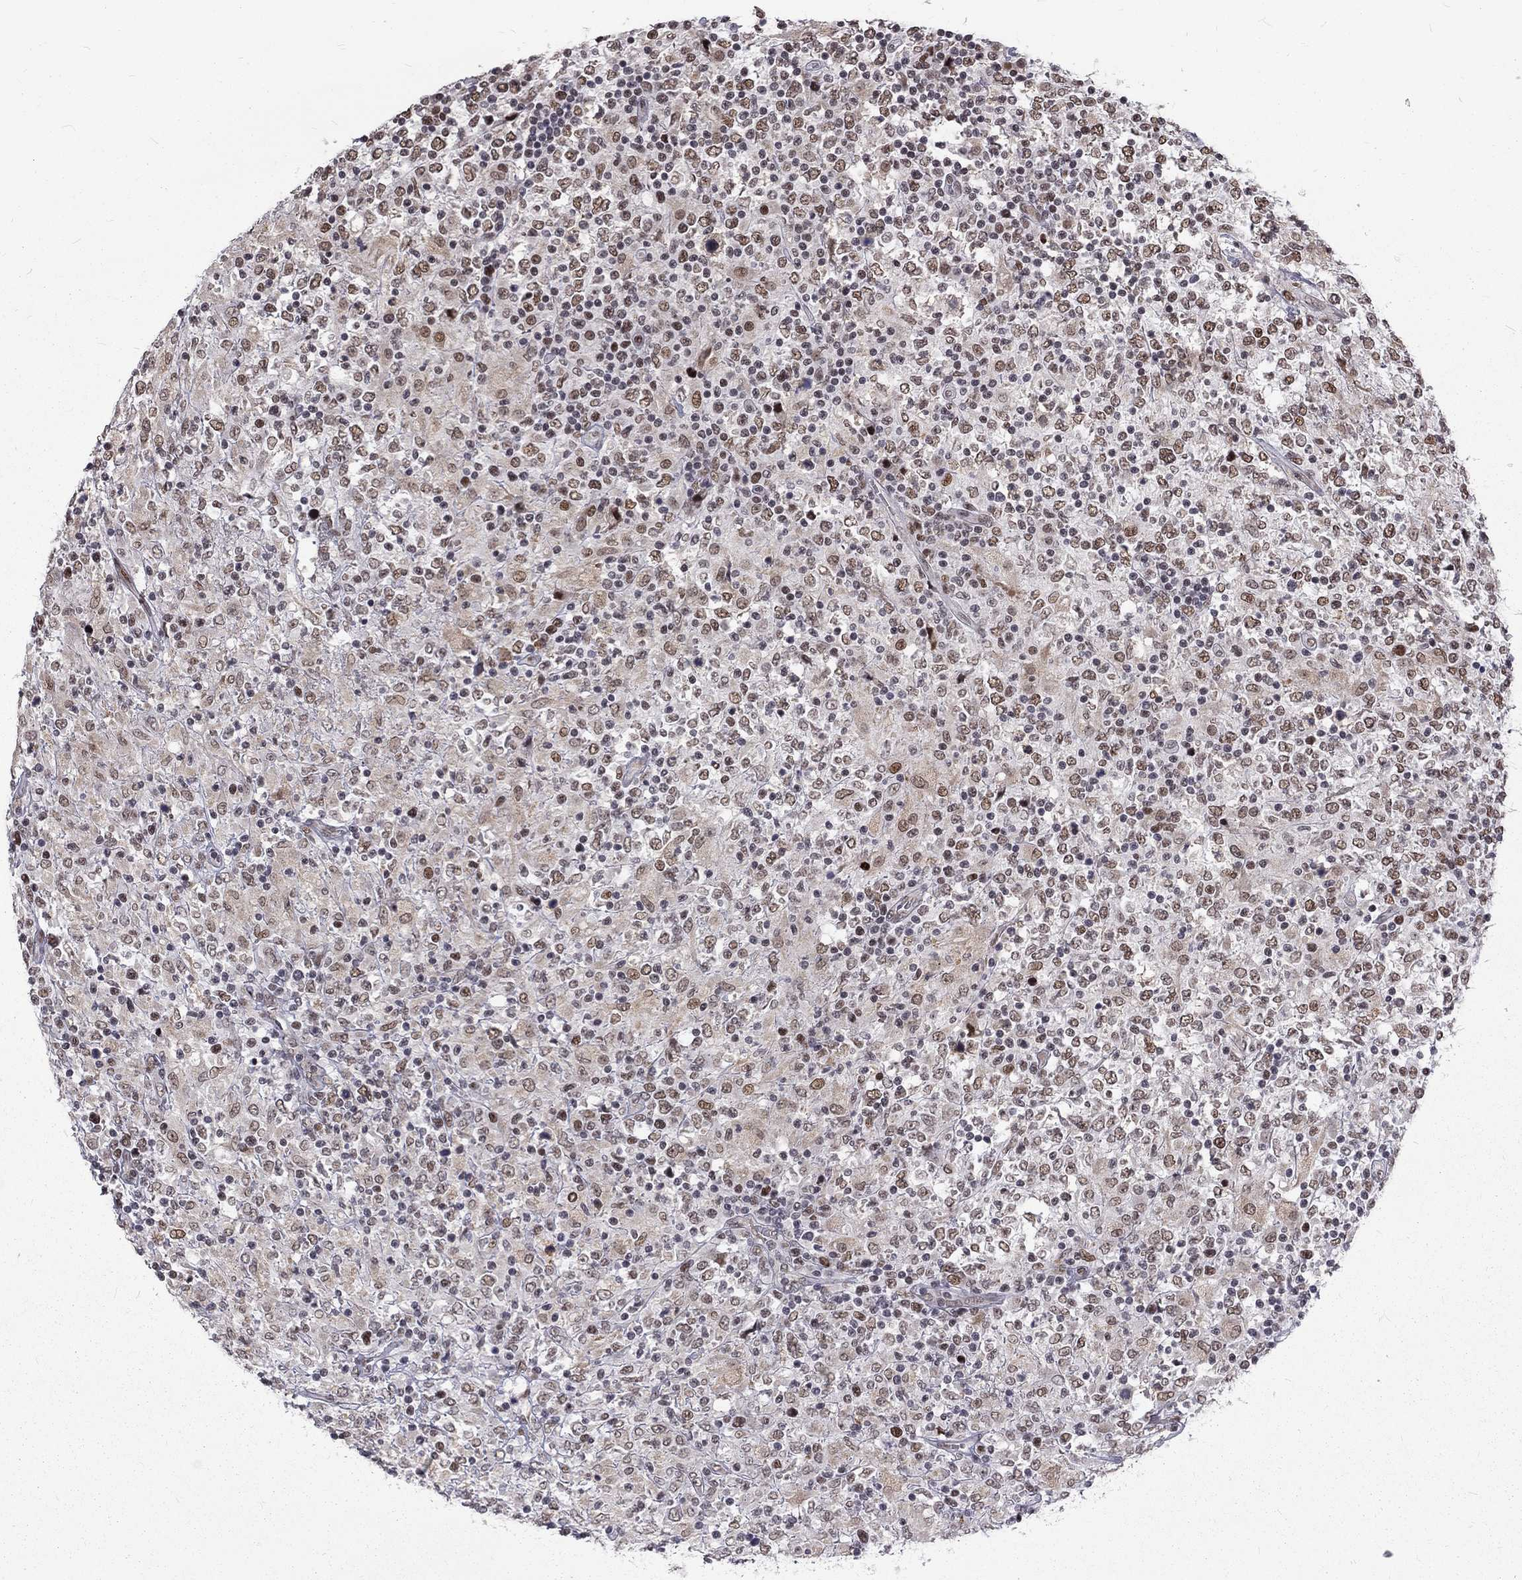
{"staining": {"intensity": "moderate", "quantity": "<25%", "location": "nuclear"}, "tissue": "lymphoma", "cell_type": "Tumor cells", "image_type": "cancer", "snomed": [{"axis": "morphology", "description": "Malignant lymphoma, non-Hodgkin's type, High grade"}, {"axis": "topography", "description": "Lymph node"}], "caption": "This image shows immunohistochemistry (IHC) staining of human malignant lymphoma, non-Hodgkin's type (high-grade), with low moderate nuclear staining in about <25% of tumor cells.", "gene": "TCEAL1", "patient": {"sex": "female", "age": 84}}